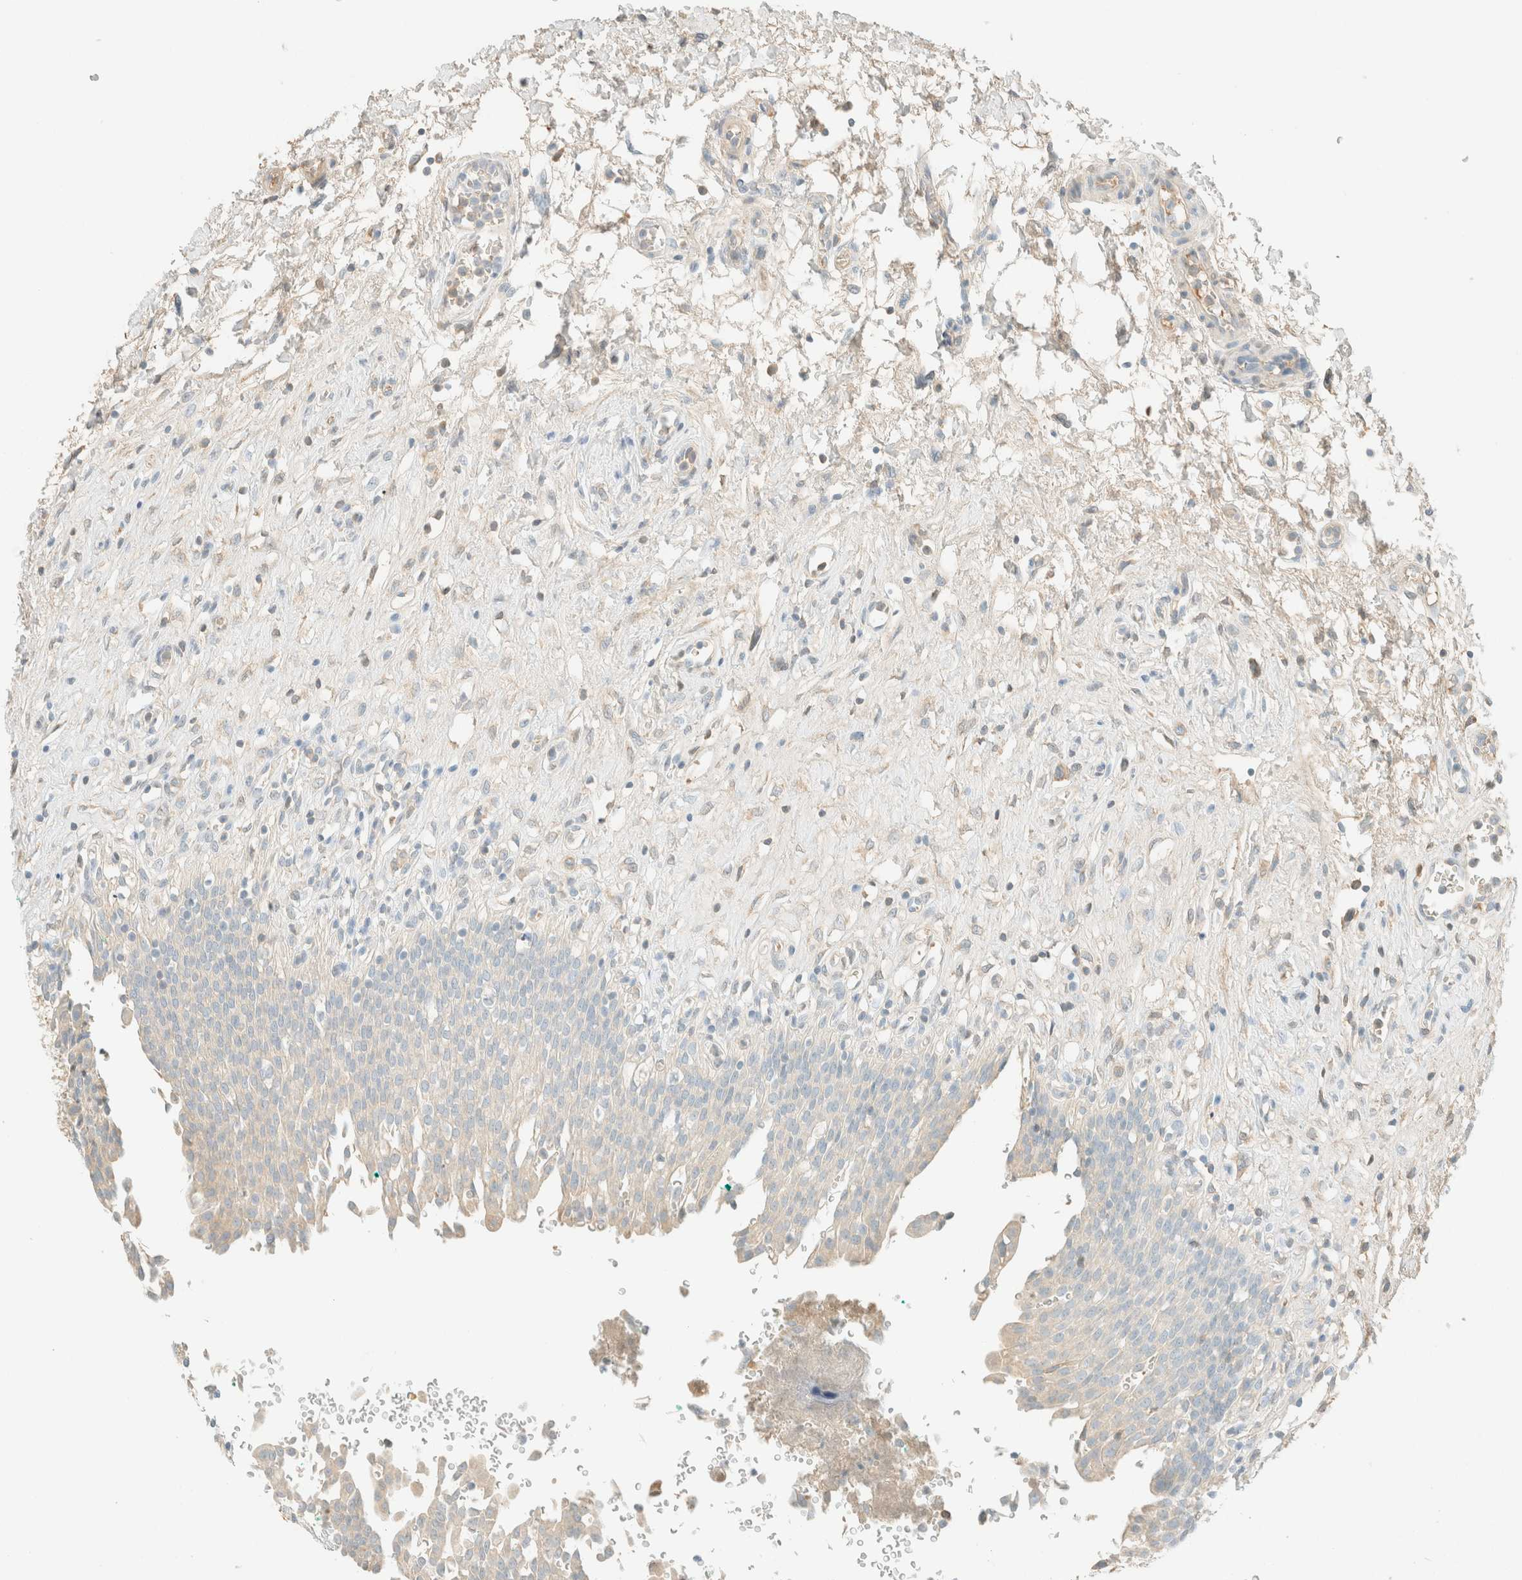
{"staining": {"intensity": "negative", "quantity": "none", "location": "none"}, "tissue": "urinary bladder", "cell_type": "Urothelial cells", "image_type": "normal", "snomed": [{"axis": "morphology", "description": "Urothelial carcinoma, High grade"}, {"axis": "topography", "description": "Urinary bladder"}], "caption": "This is a histopathology image of IHC staining of normal urinary bladder, which shows no expression in urothelial cells. (DAB (3,3'-diaminobenzidine) IHC, high magnification).", "gene": "GPA33", "patient": {"sex": "male", "age": 46}}